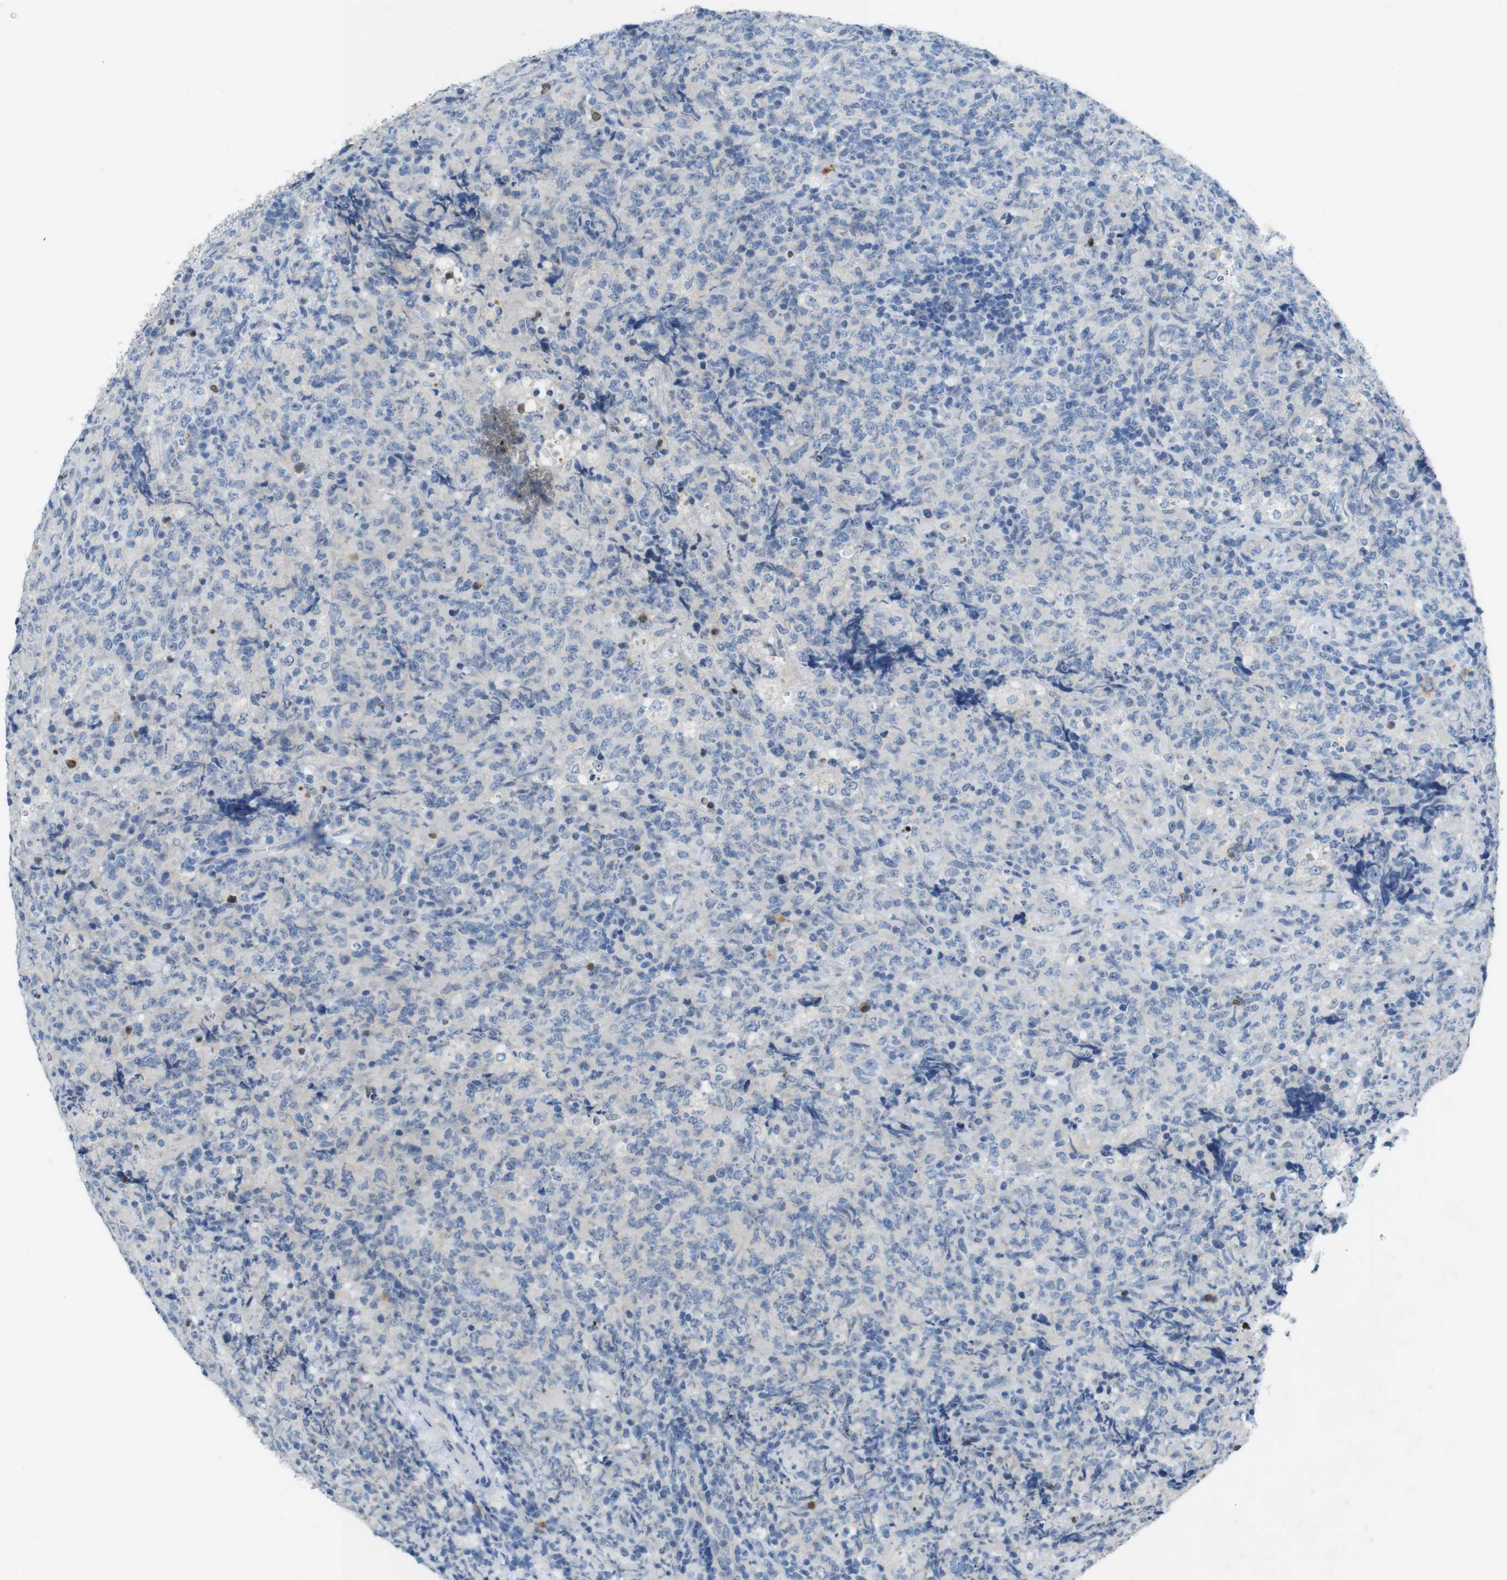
{"staining": {"intensity": "negative", "quantity": "none", "location": "none"}, "tissue": "lymphoma", "cell_type": "Tumor cells", "image_type": "cancer", "snomed": [{"axis": "morphology", "description": "Malignant lymphoma, non-Hodgkin's type, High grade"}, {"axis": "topography", "description": "Tonsil"}], "caption": "Immunohistochemistry image of neoplastic tissue: high-grade malignant lymphoma, non-Hodgkin's type stained with DAB (3,3'-diaminobenzidine) displays no significant protein expression in tumor cells.", "gene": "TJP3", "patient": {"sex": "female", "age": 36}}